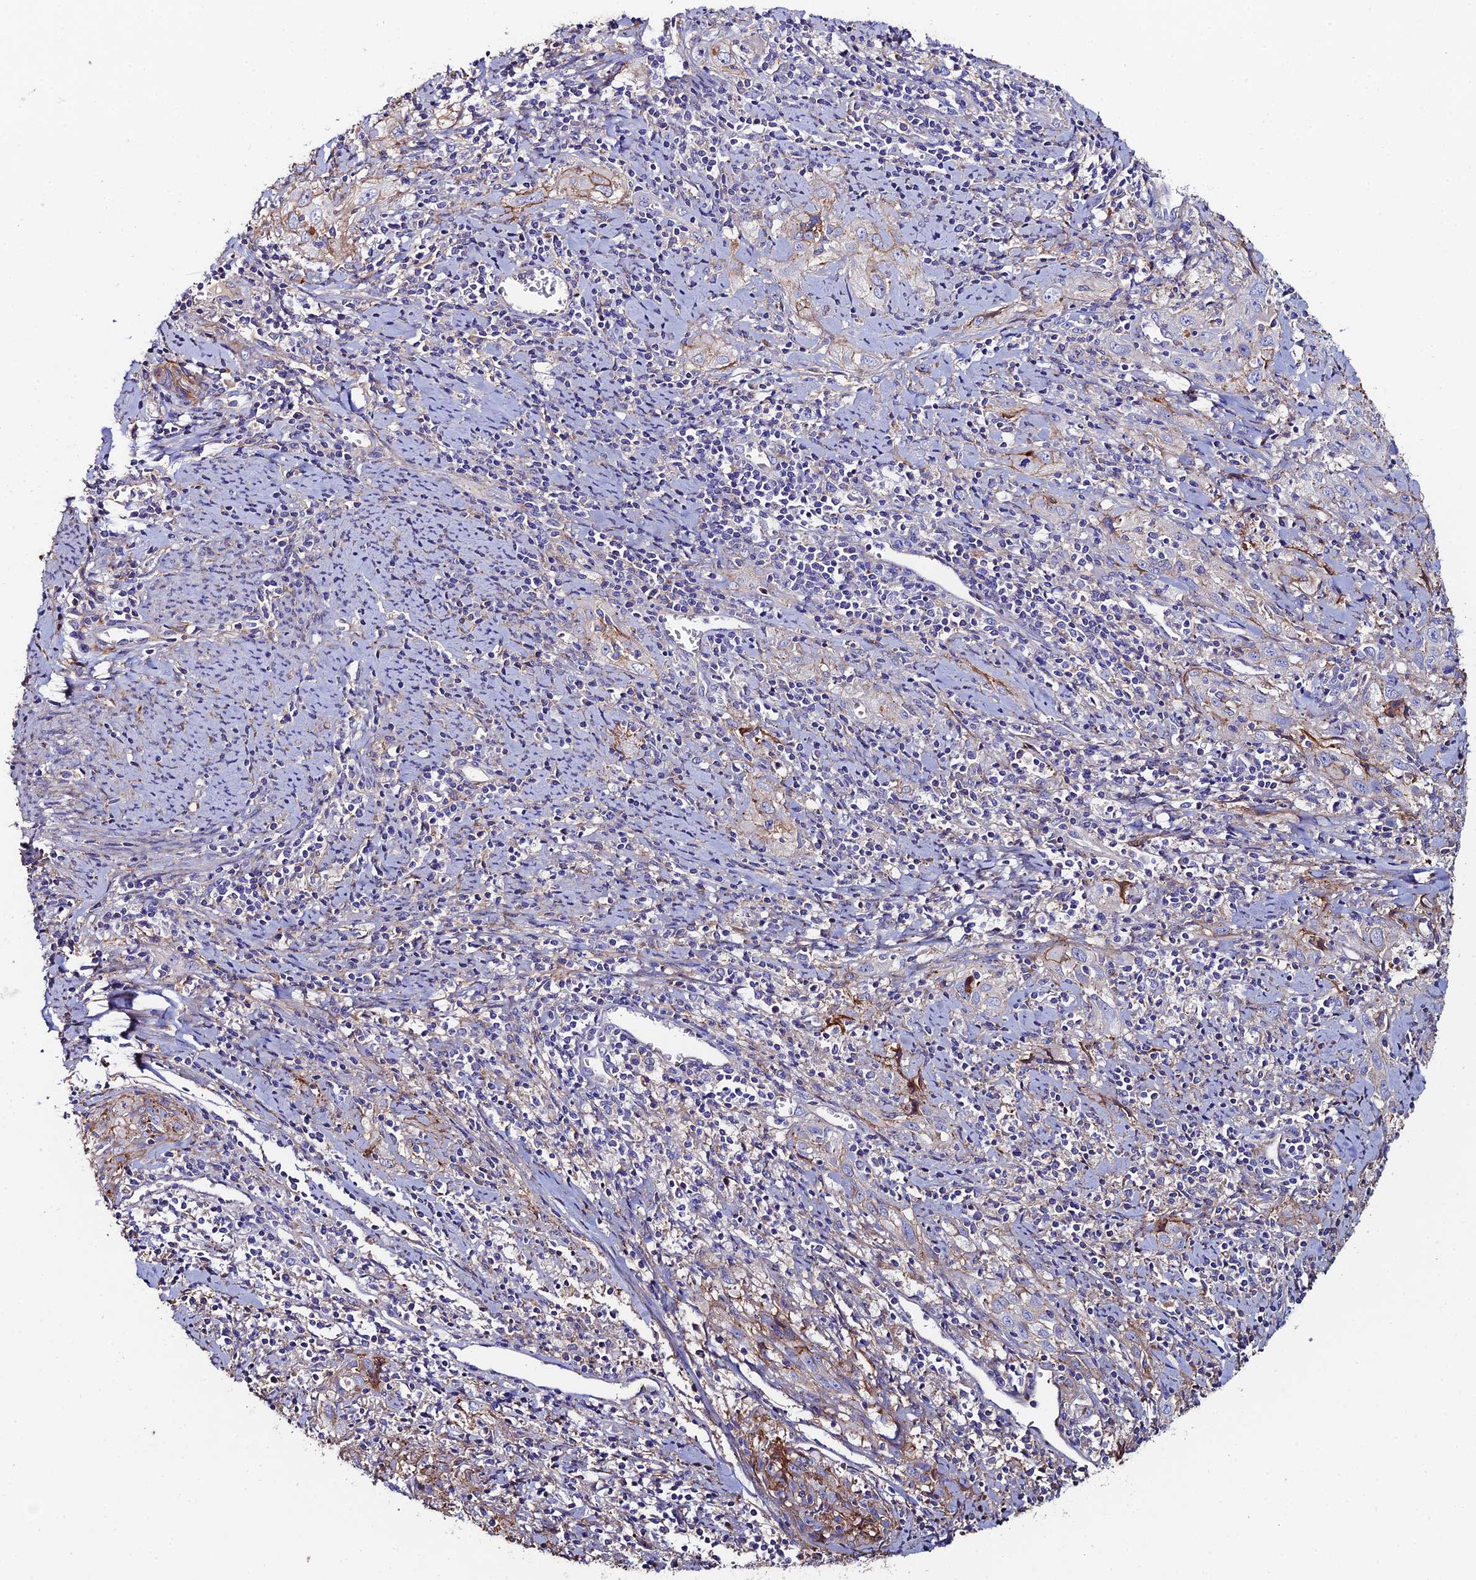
{"staining": {"intensity": "moderate", "quantity": "<25%", "location": "cytoplasmic/membranous"}, "tissue": "cervical cancer", "cell_type": "Tumor cells", "image_type": "cancer", "snomed": [{"axis": "morphology", "description": "Squamous cell carcinoma, NOS"}, {"axis": "topography", "description": "Cervix"}], "caption": "Cervical cancer stained for a protein exhibits moderate cytoplasmic/membranous positivity in tumor cells. (Brightfield microscopy of DAB IHC at high magnification).", "gene": "C6", "patient": {"sex": "female", "age": 57}}